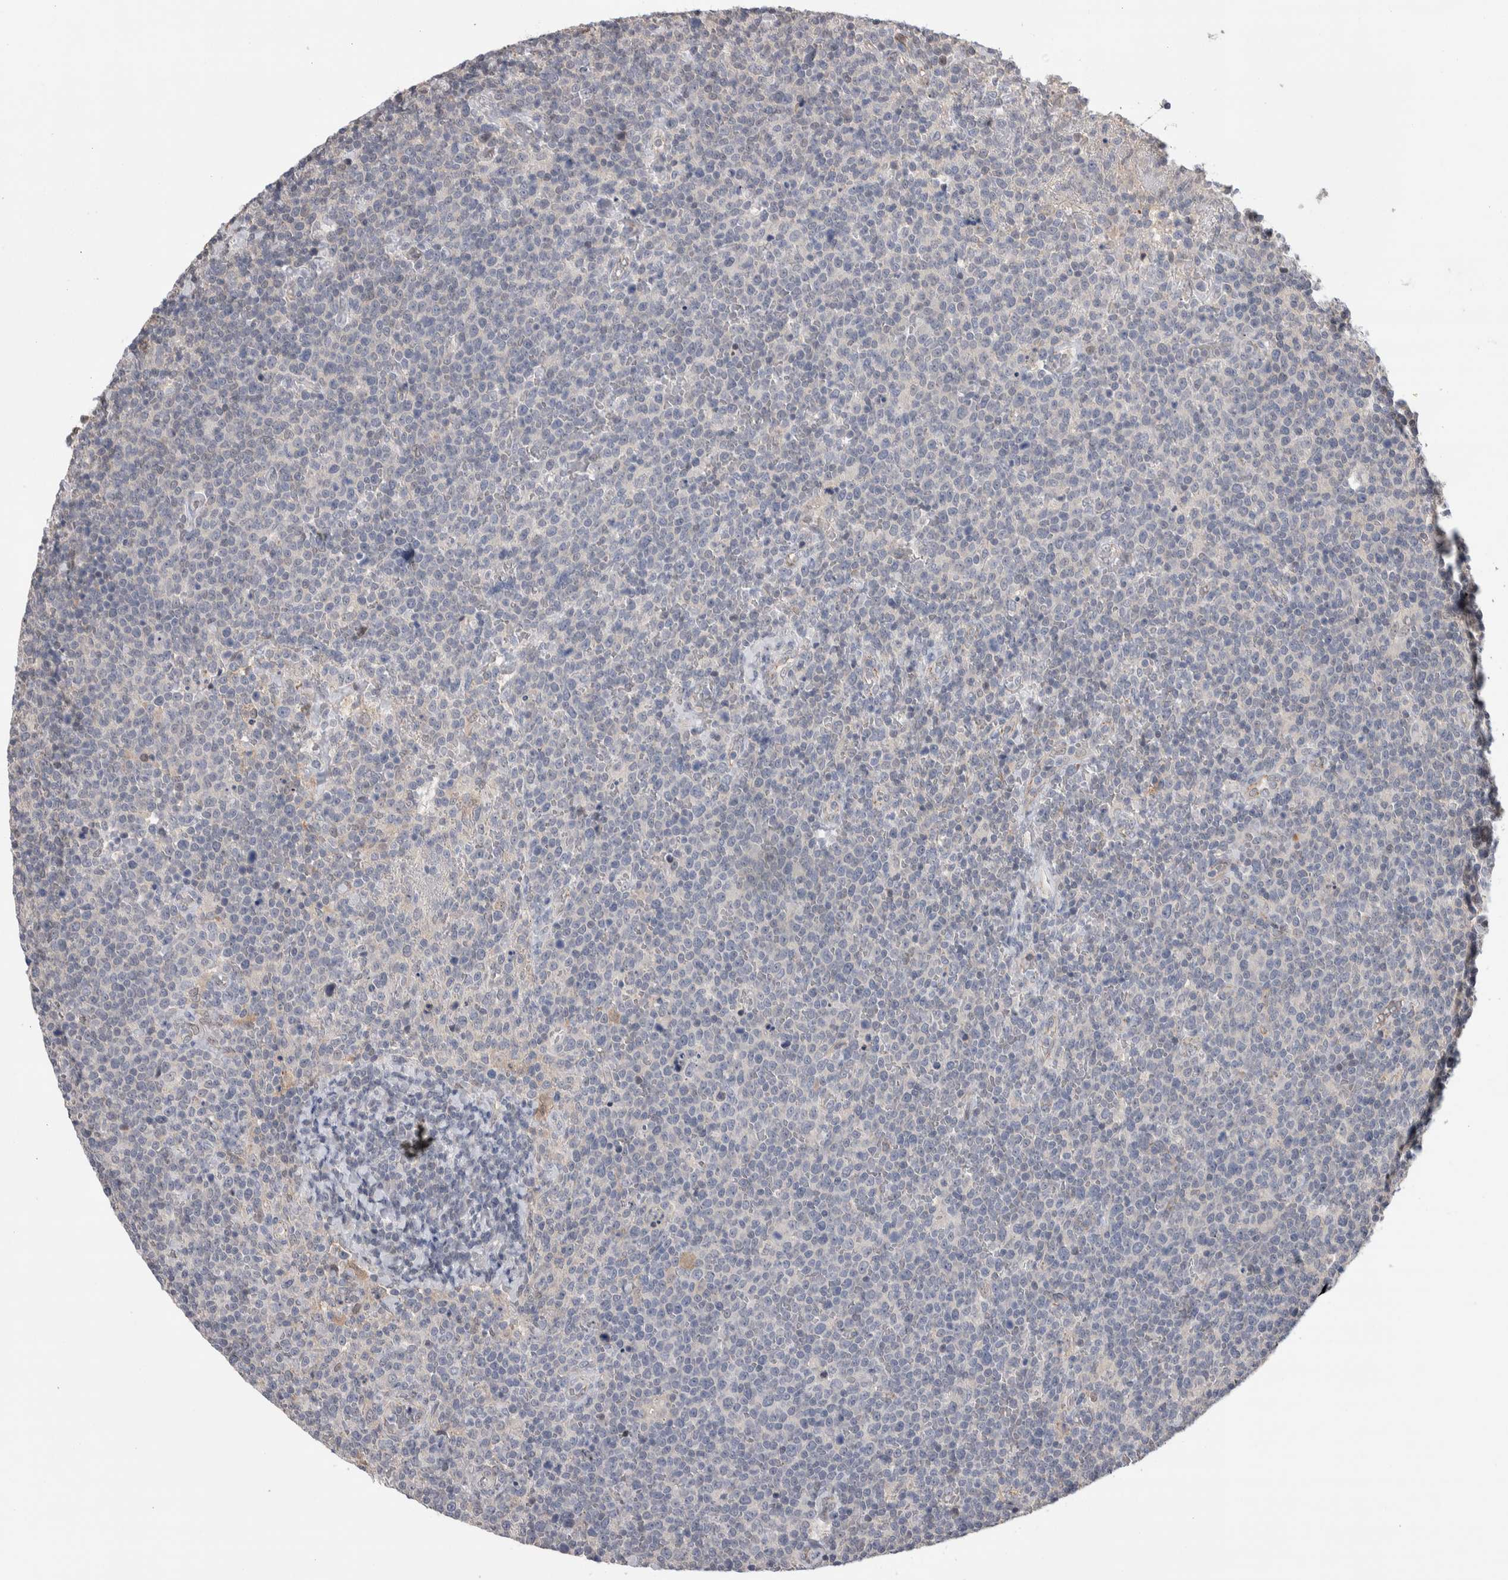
{"staining": {"intensity": "negative", "quantity": "none", "location": "none"}, "tissue": "lymphoma", "cell_type": "Tumor cells", "image_type": "cancer", "snomed": [{"axis": "morphology", "description": "Malignant lymphoma, non-Hodgkin's type, High grade"}, {"axis": "topography", "description": "Lymph node"}], "caption": "High magnification brightfield microscopy of malignant lymphoma, non-Hodgkin's type (high-grade) stained with DAB (brown) and counterstained with hematoxylin (blue): tumor cells show no significant staining.", "gene": "ZBTB49", "patient": {"sex": "male", "age": 61}}